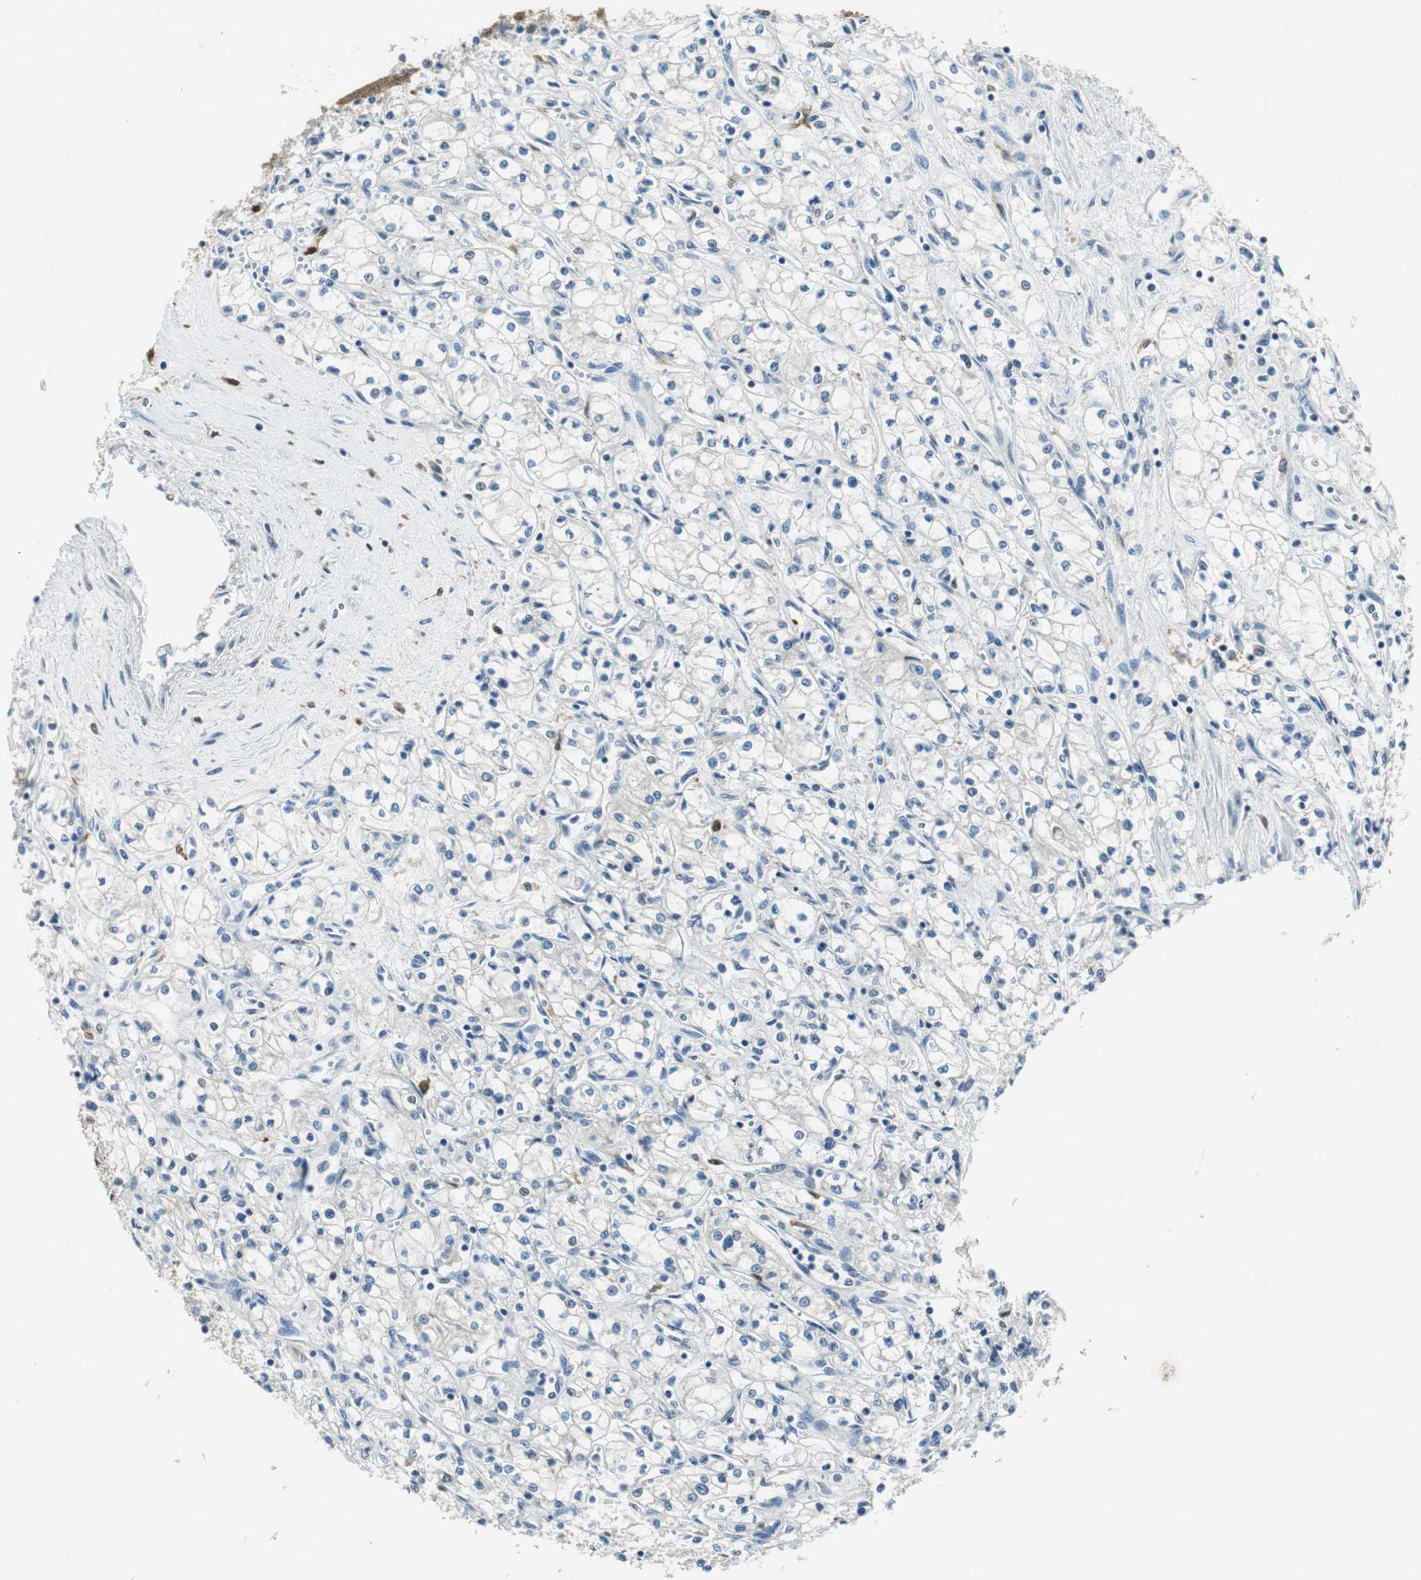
{"staining": {"intensity": "negative", "quantity": "none", "location": "none"}, "tissue": "renal cancer", "cell_type": "Tumor cells", "image_type": "cancer", "snomed": [{"axis": "morphology", "description": "Normal tissue, NOS"}, {"axis": "morphology", "description": "Adenocarcinoma, NOS"}, {"axis": "topography", "description": "Kidney"}], "caption": "A high-resolution histopathology image shows immunohistochemistry staining of renal cancer (adenocarcinoma), which shows no significant expression in tumor cells. (Stains: DAB (3,3'-diaminobenzidine) IHC with hematoxylin counter stain, Microscopy: brightfield microscopy at high magnification).", "gene": "ME1", "patient": {"sex": "male", "age": 59}}